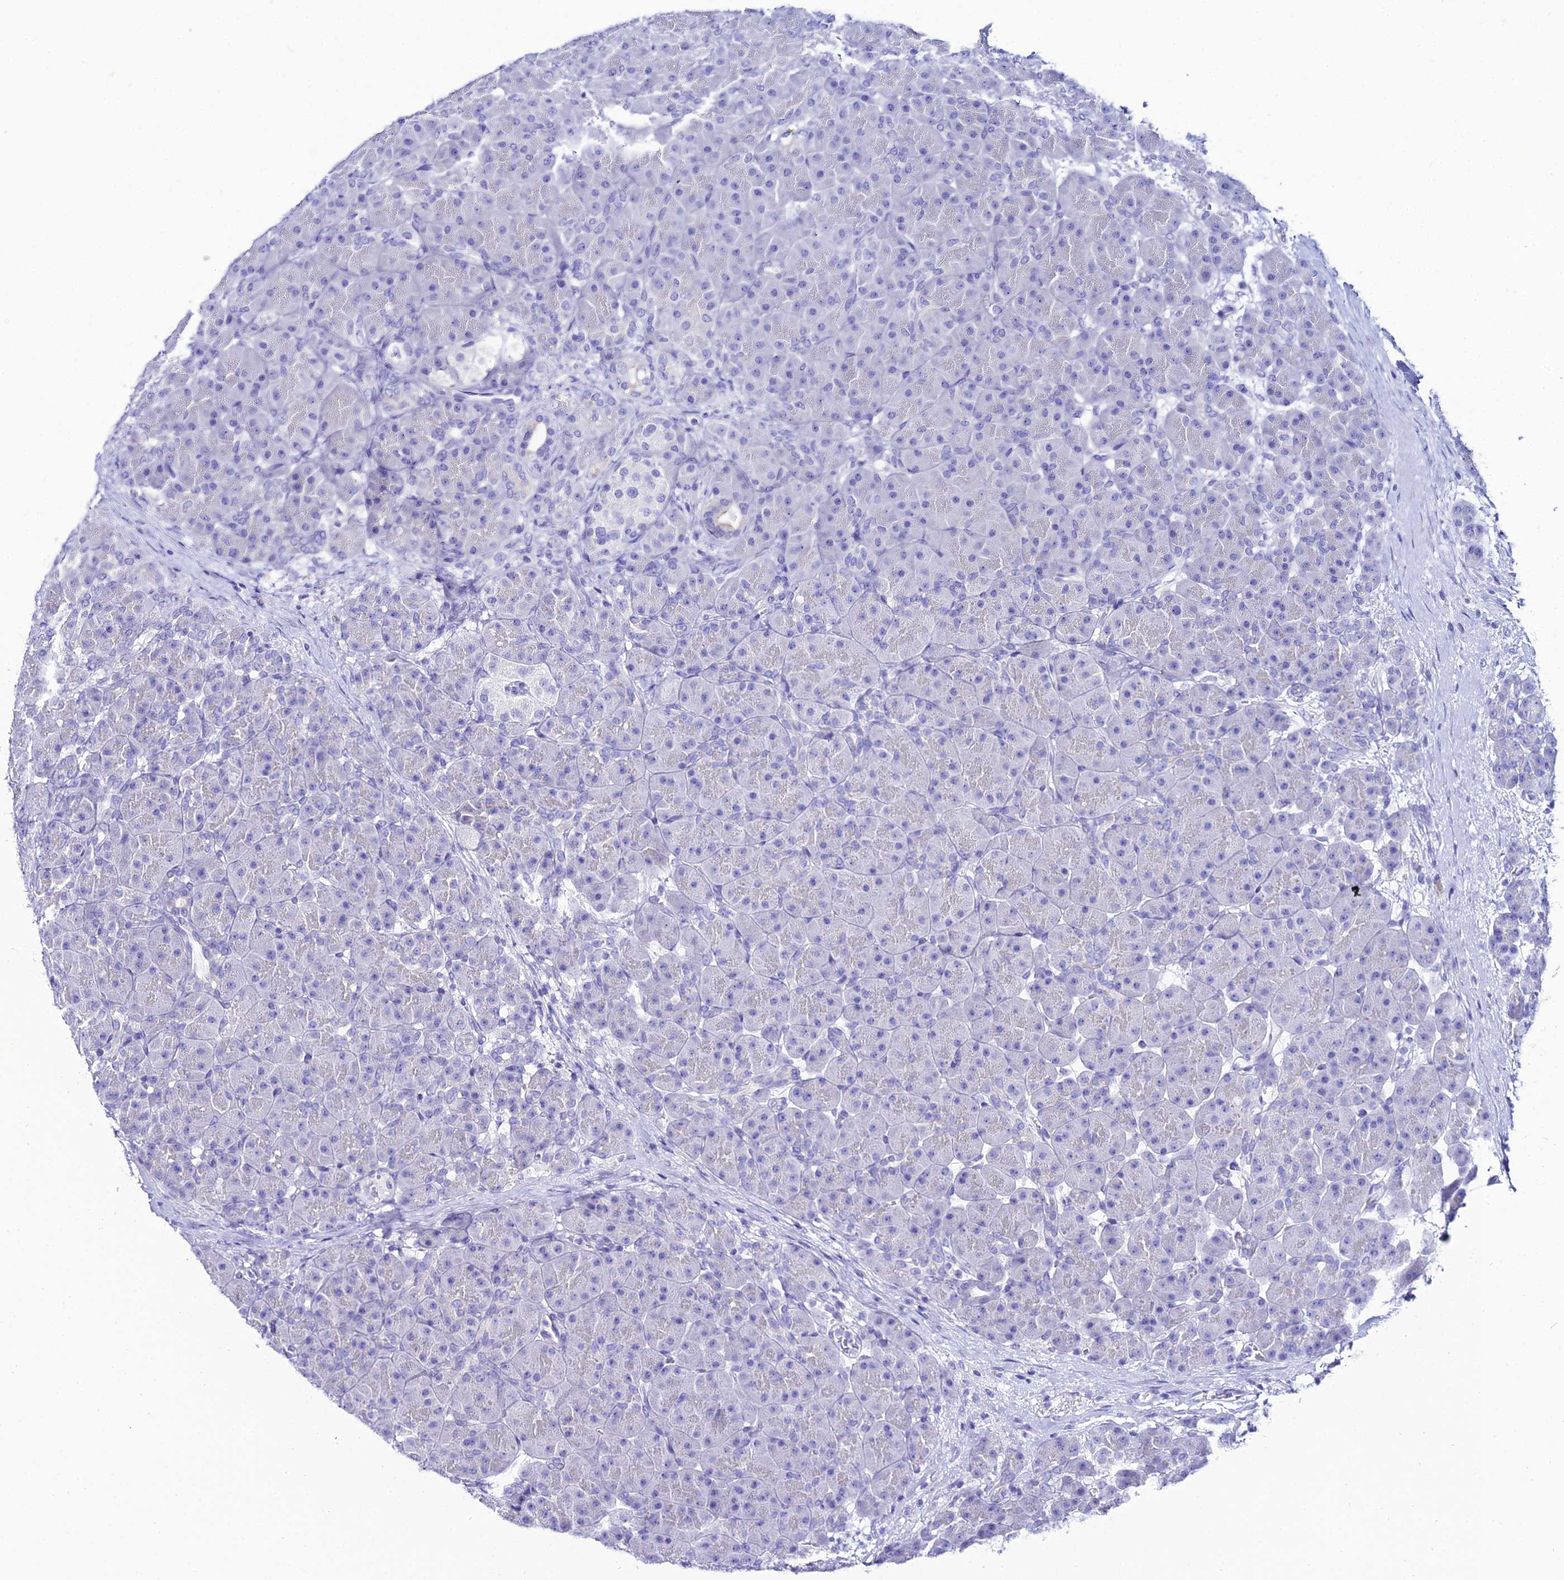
{"staining": {"intensity": "negative", "quantity": "none", "location": "none"}, "tissue": "pancreas", "cell_type": "Exocrine glandular cells", "image_type": "normal", "snomed": [{"axis": "morphology", "description": "Normal tissue, NOS"}, {"axis": "topography", "description": "Pancreas"}], "caption": "Immunohistochemistry histopathology image of benign pancreas: pancreas stained with DAB (3,3'-diaminobenzidine) exhibits no significant protein positivity in exocrine glandular cells. Brightfield microscopy of IHC stained with DAB (3,3'-diaminobenzidine) (brown) and hematoxylin (blue), captured at high magnification.", "gene": "OR4D5", "patient": {"sex": "male", "age": 66}}